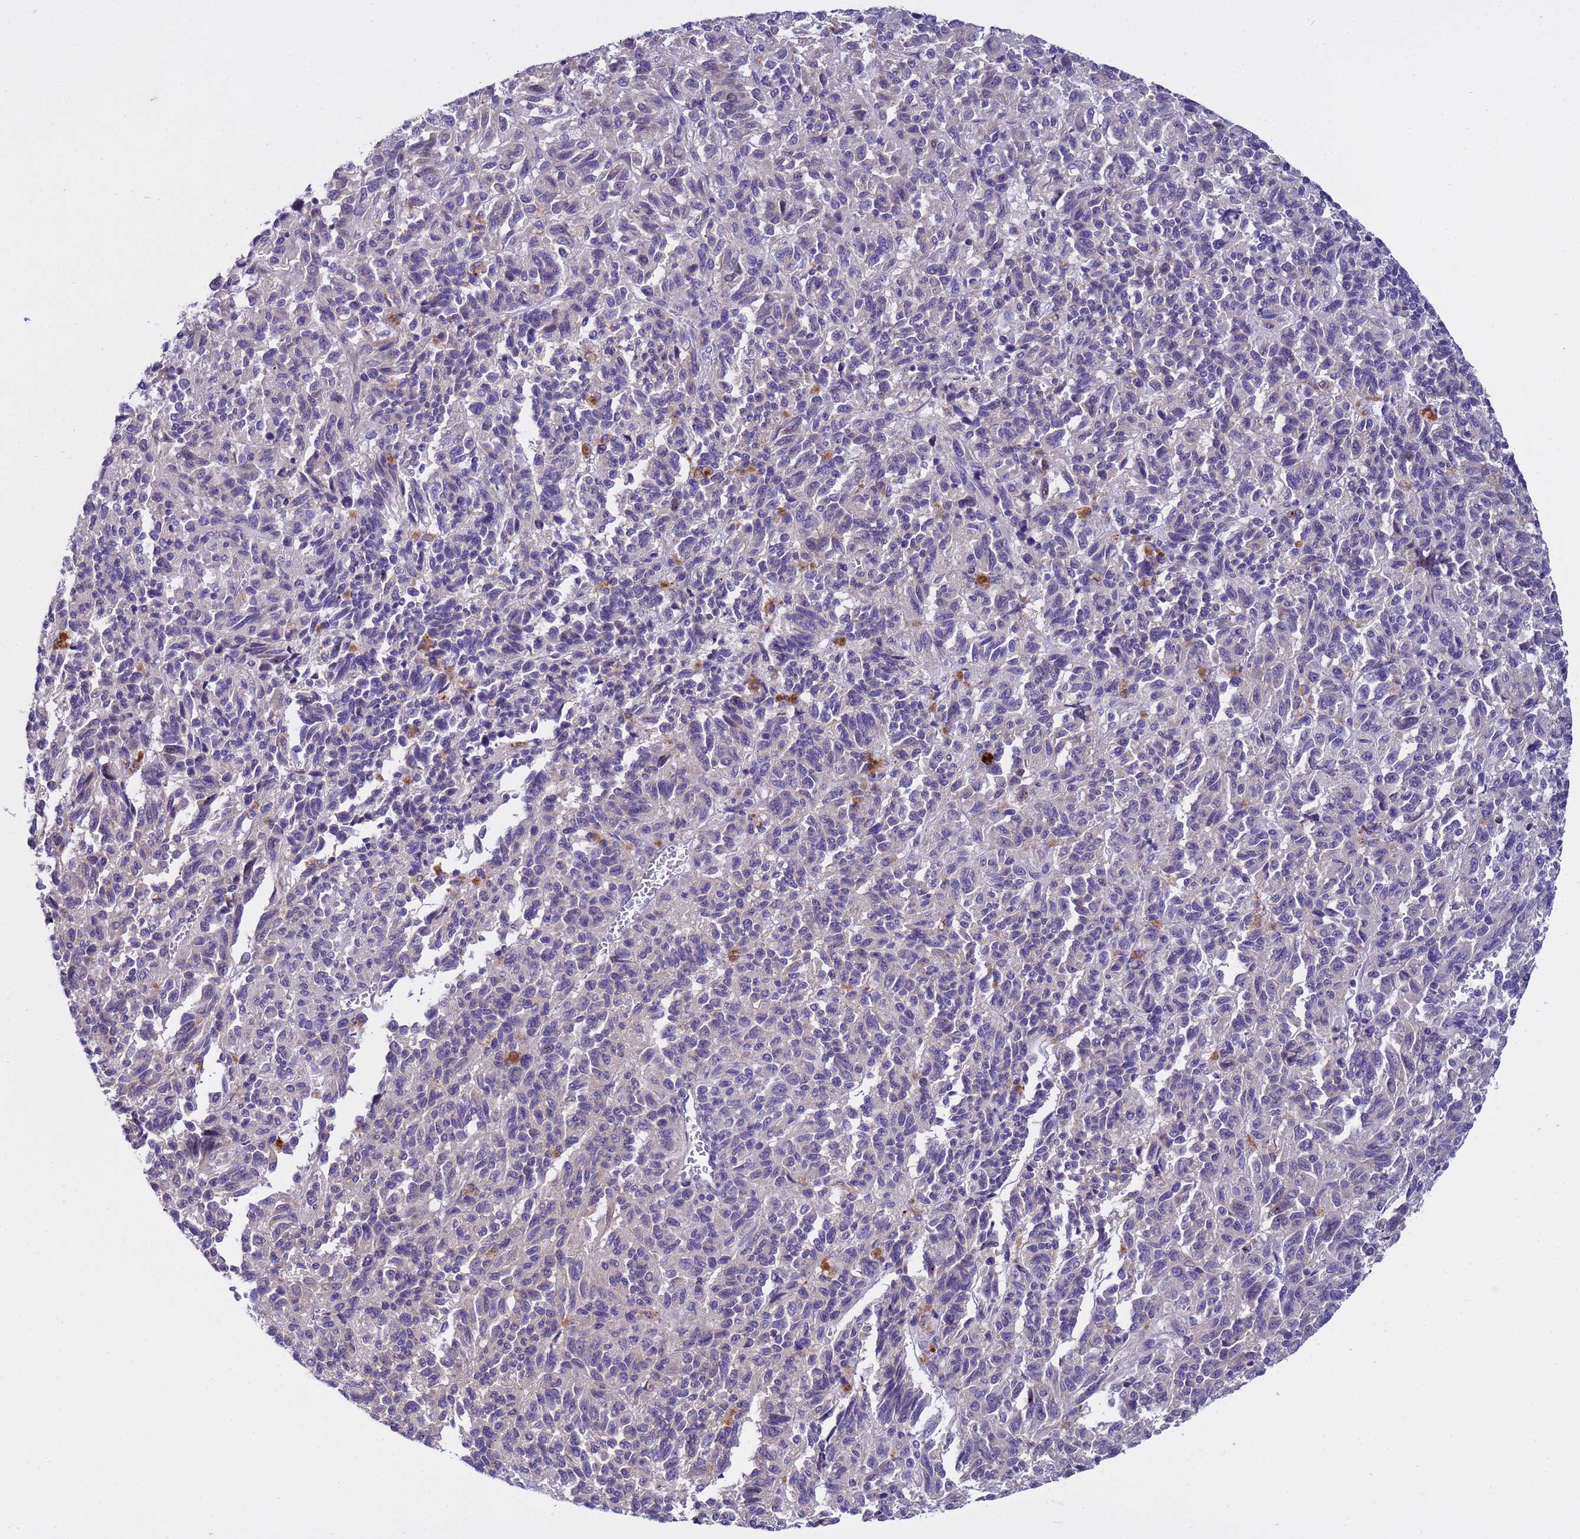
{"staining": {"intensity": "negative", "quantity": "none", "location": "none"}, "tissue": "melanoma", "cell_type": "Tumor cells", "image_type": "cancer", "snomed": [{"axis": "morphology", "description": "Malignant melanoma, Metastatic site"}, {"axis": "topography", "description": "Lung"}], "caption": "Human melanoma stained for a protein using immunohistochemistry displays no expression in tumor cells.", "gene": "IGSF11", "patient": {"sex": "male", "age": 64}}